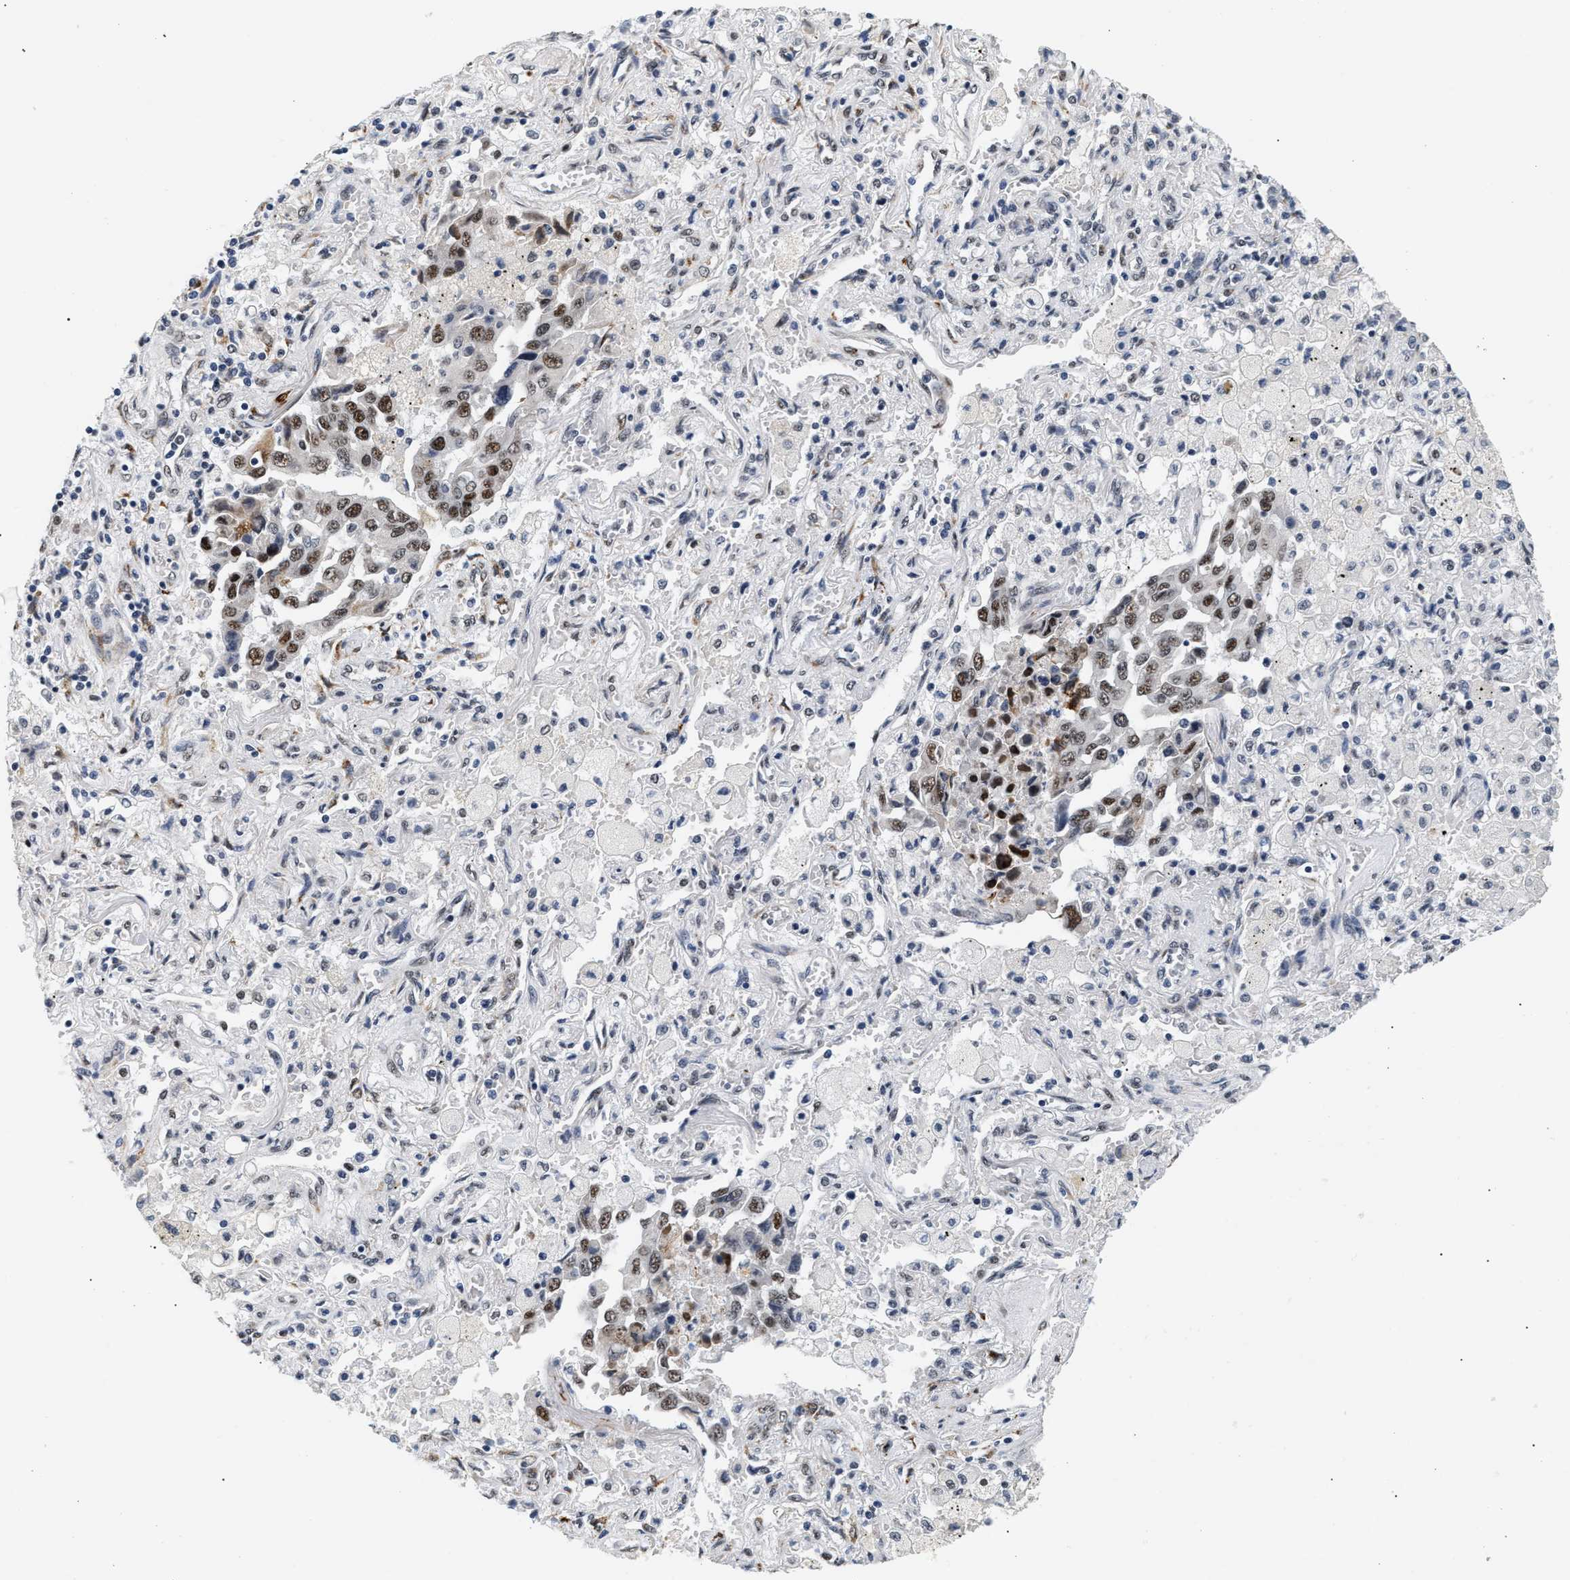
{"staining": {"intensity": "moderate", "quantity": ">75%", "location": "nuclear"}, "tissue": "lung cancer", "cell_type": "Tumor cells", "image_type": "cancer", "snomed": [{"axis": "morphology", "description": "Adenocarcinoma, NOS"}, {"axis": "topography", "description": "Lung"}], "caption": "A high-resolution micrograph shows immunohistochemistry staining of adenocarcinoma (lung), which displays moderate nuclear positivity in approximately >75% of tumor cells.", "gene": "THOC1", "patient": {"sex": "female", "age": 65}}